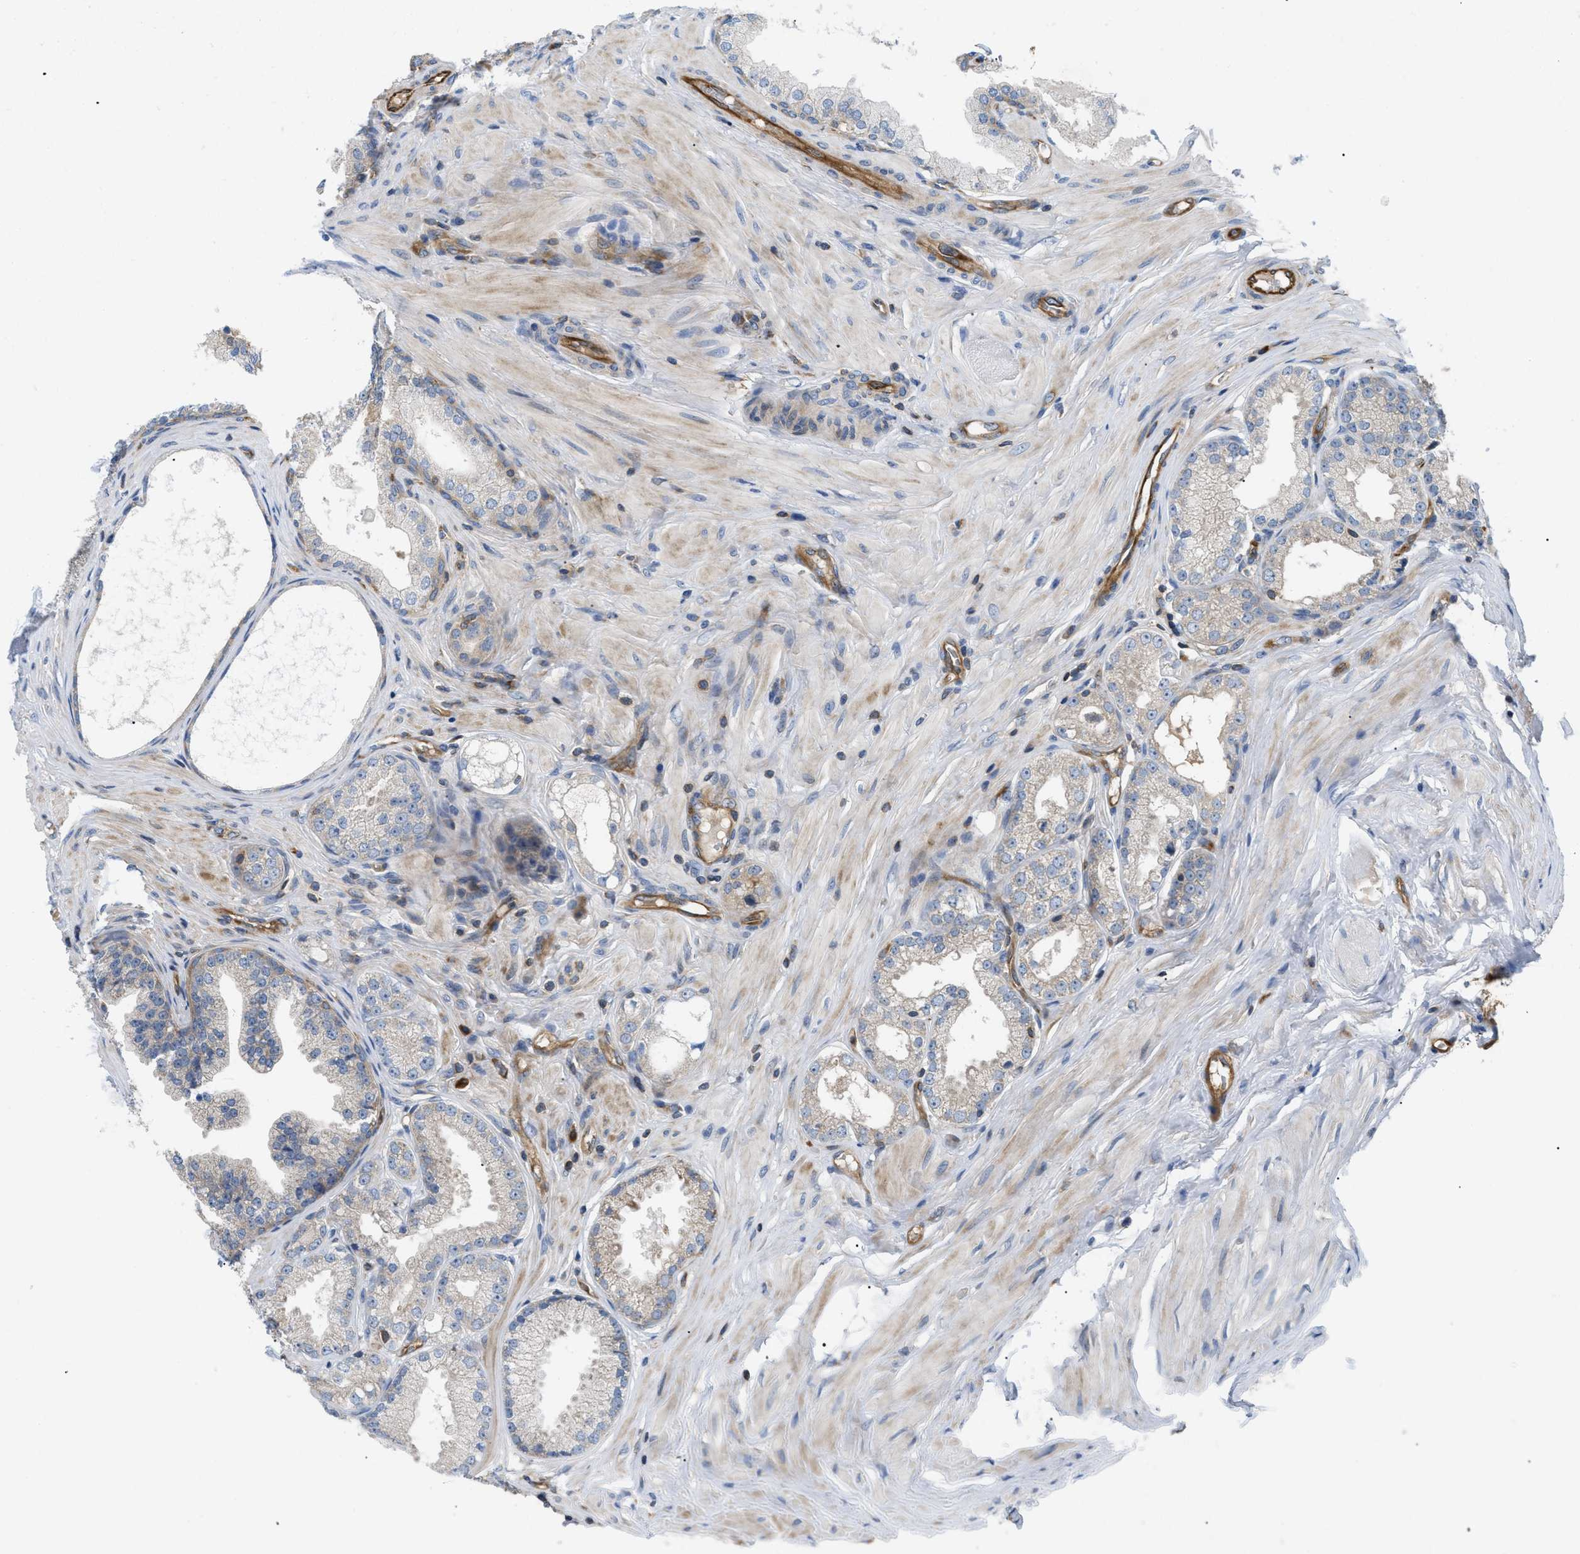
{"staining": {"intensity": "negative", "quantity": "none", "location": "none"}, "tissue": "prostate cancer", "cell_type": "Tumor cells", "image_type": "cancer", "snomed": [{"axis": "morphology", "description": "Adenocarcinoma, Low grade"}, {"axis": "topography", "description": "Prostate"}], "caption": "Tumor cells are negative for brown protein staining in adenocarcinoma (low-grade) (prostate).", "gene": "ATP2A3", "patient": {"sex": "male", "age": 57}}